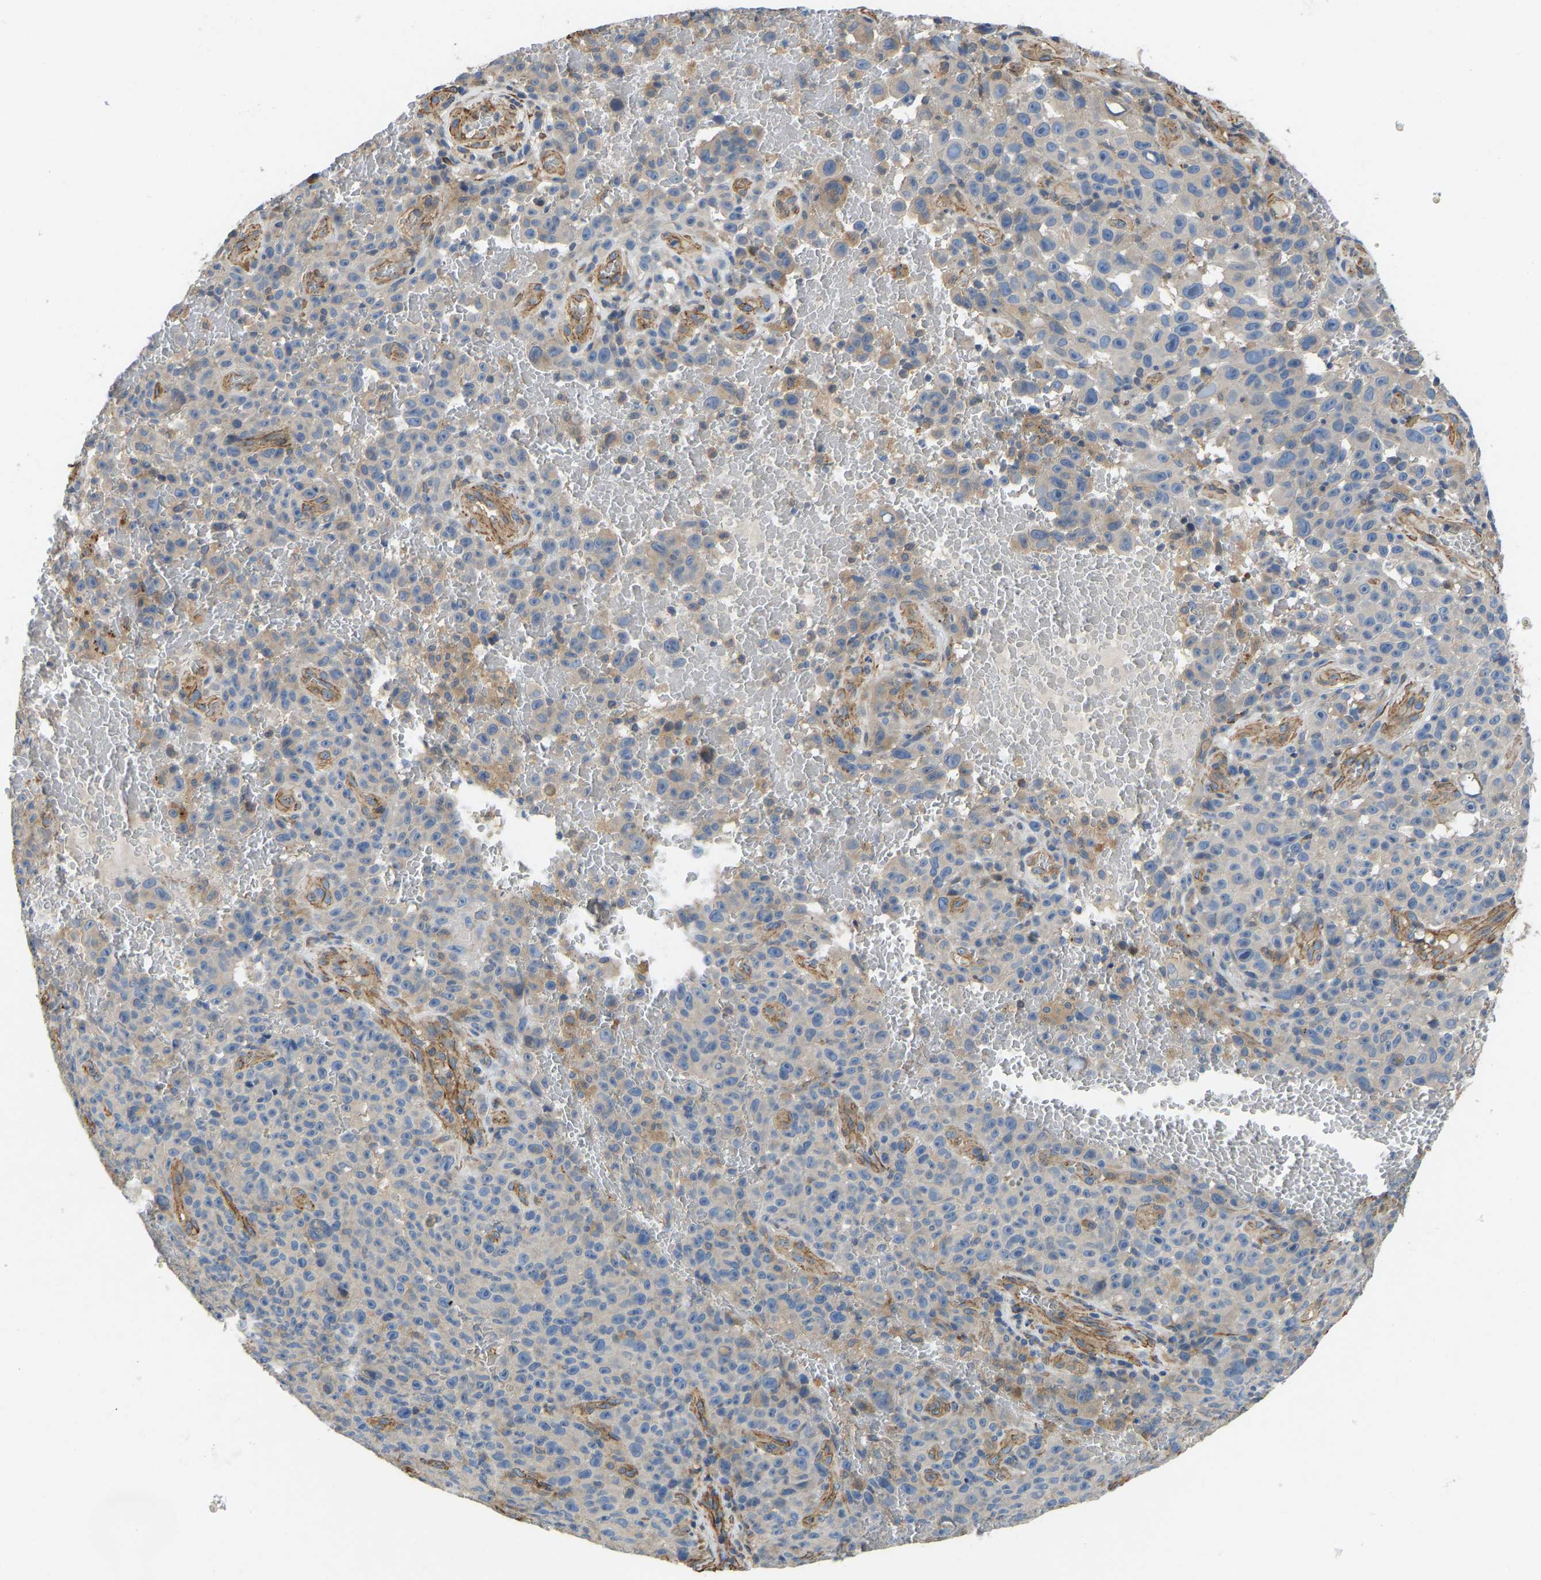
{"staining": {"intensity": "weak", "quantity": "<25%", "location": "cytoplasmic/membranous"}, "tissue": "melanoma", "cell_type": "Tumor cells", "image_type": "cancer", "snomed": [{"axis": "morphology", "description": "Malignant melanoma, NOS"}, {"axis": "topography", "description": "Skin"}], "caption": "IHC image of neoplastic tissue: human melanoma stained with DAB (3,3'-diaminobenzidine) exhibits no significant protein staining in tumor cells.", "gene": "ELMO2", "patient": {"sex": "female", "age": 82}}